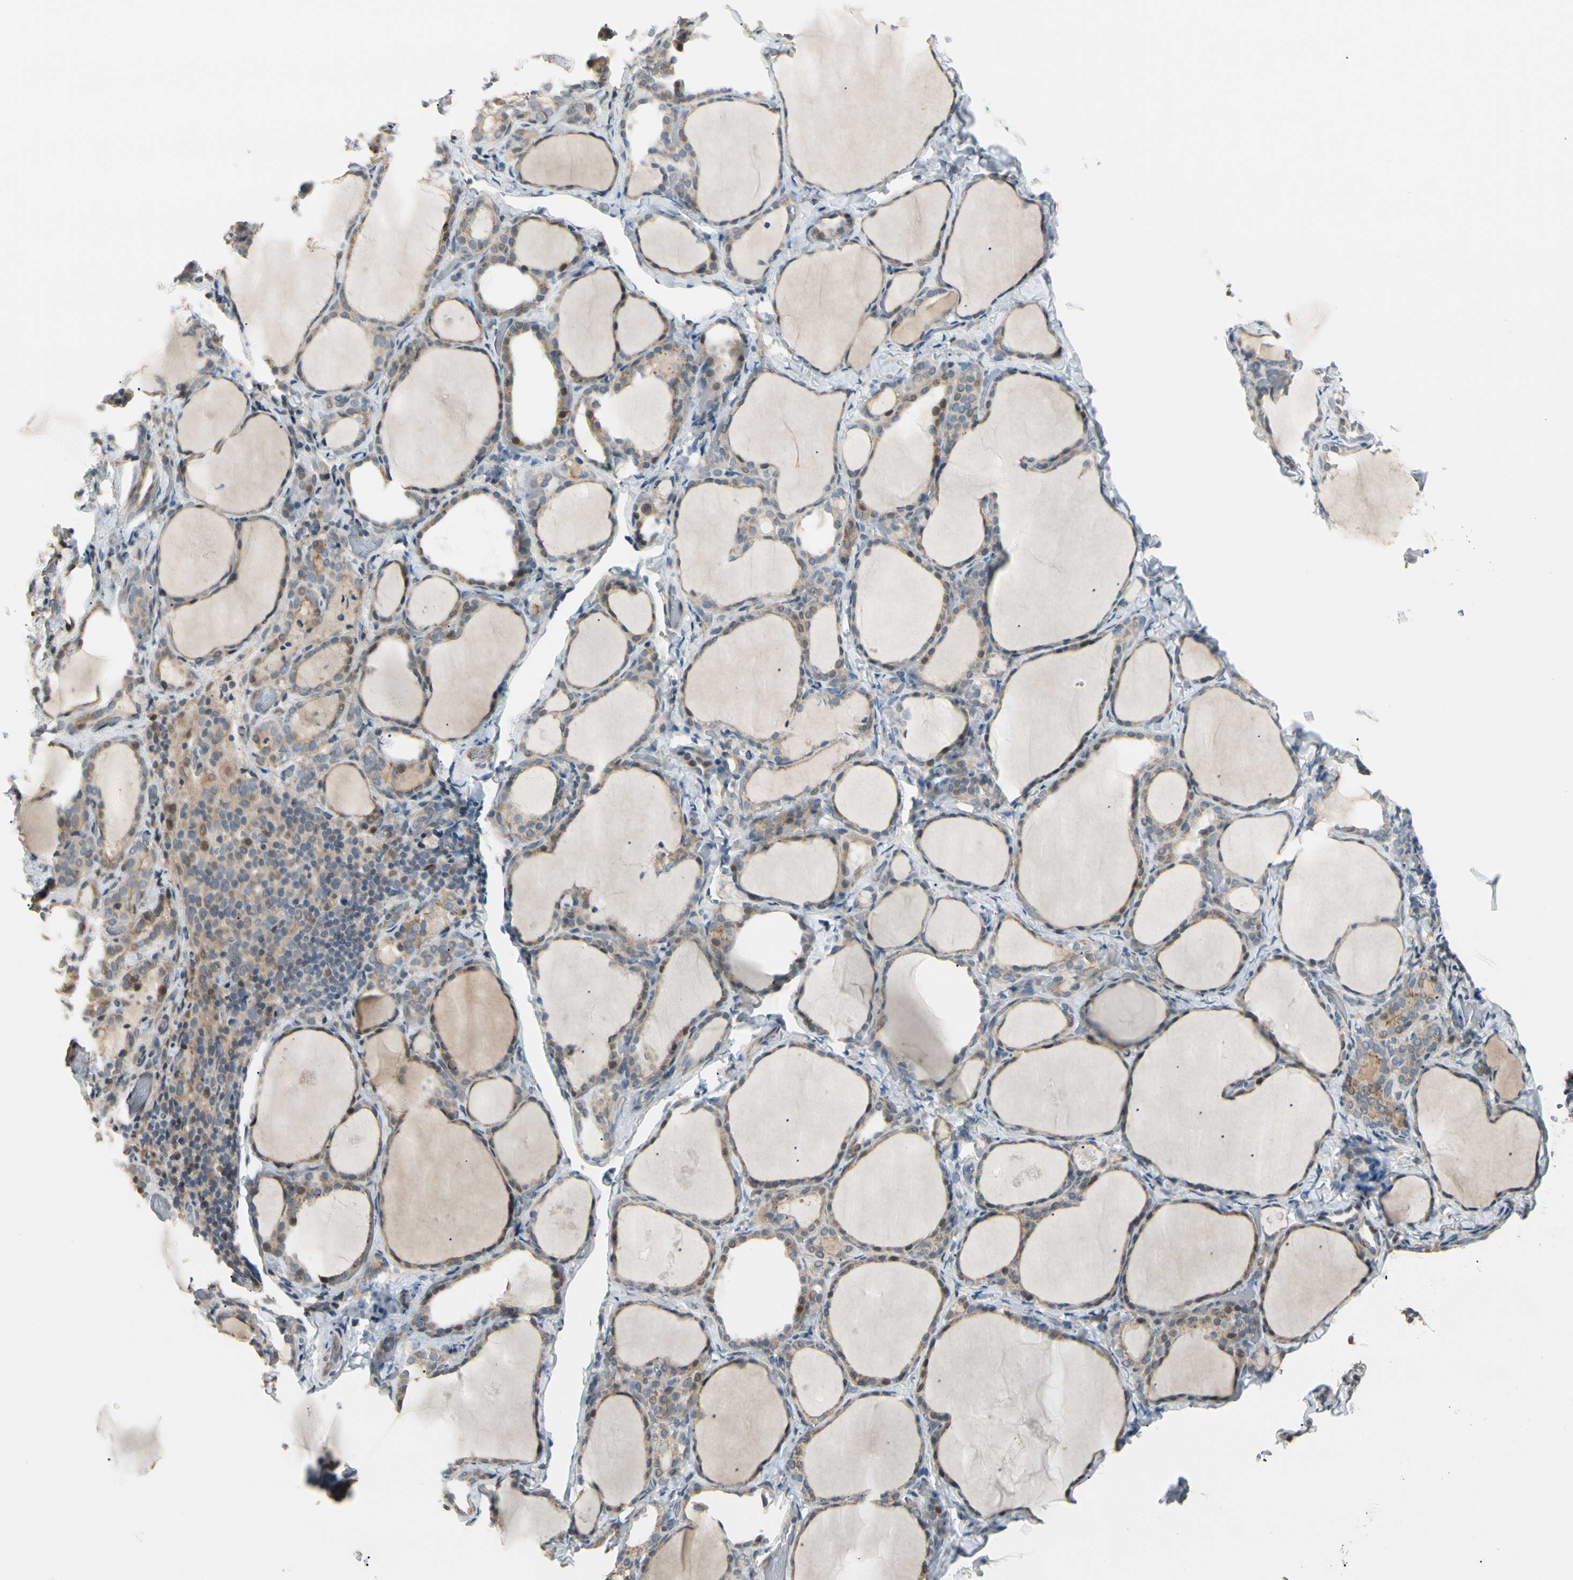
{"staining": {"intensity": "weak", "quantity": ">75%", "location": "cytoplasmic/membranous"}, "tissue": "thyroid gland", "cell_type": "Glandular cells", "image_type": "normal", "snomed": [{"axis": "morphology", "description": "Normal tissue, NOS"}, {"axis": "morphology", "description": "Papillary adenocarcinoma, NOS"}, {"axis": "topography", "description": "Thyroid gland"}], "caption": "Immunohistochemistry (IHC) photomicrograph of unremarkable thyroid gland: thyroid gland stained using immunohistochemistry (IHC) shows low levels of weak protein expression localized specifically in the cytoplasmic/membranous of glandular cells, appearing as a cytoplasmic/membranous brown color.", "gene": "P3H2", "patient": {"sex": "female", "age": 30}}